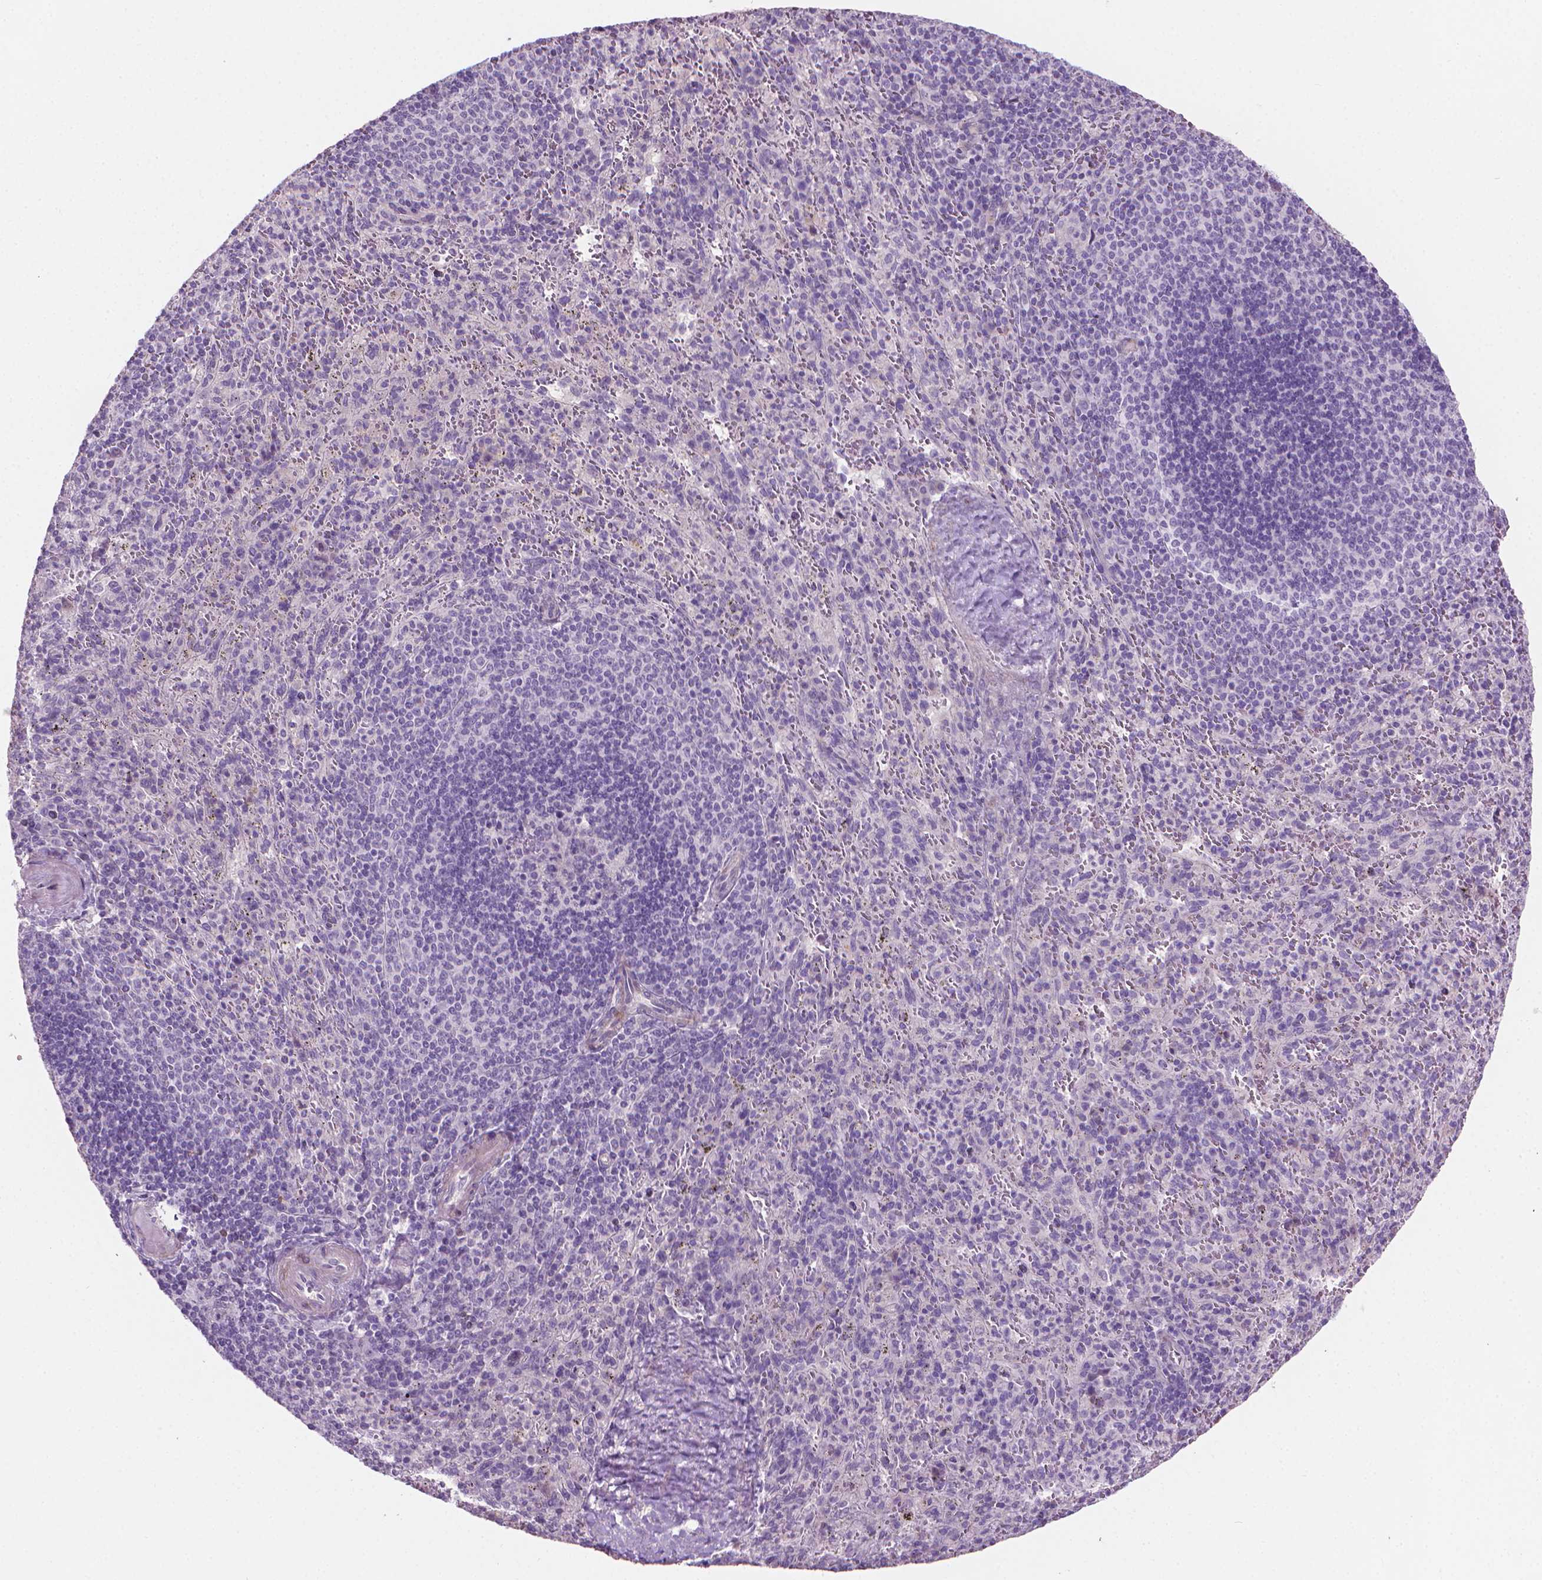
{"staining": {"intensity": "negative", "quantity": "none", "location": "none"}, "tissue": "spleen", "cell_type": "Cells in red pulp", "image_type": "normal", "snomed": [{"axis": "morphology", "description": "Normal tissue, NOS"}, {"axis": "topography", "description": "Spleen"}], "caption": "DAB (3,3'-diaminobenzidine) immunohistochemical staining of normal spleen demonstrates no significant expression in cells in red pulp. (DAB immunohistochemistry (IHC), high magnification).", "gene": "GSDMA", "patient": {"sex": "male", "age": 57}}